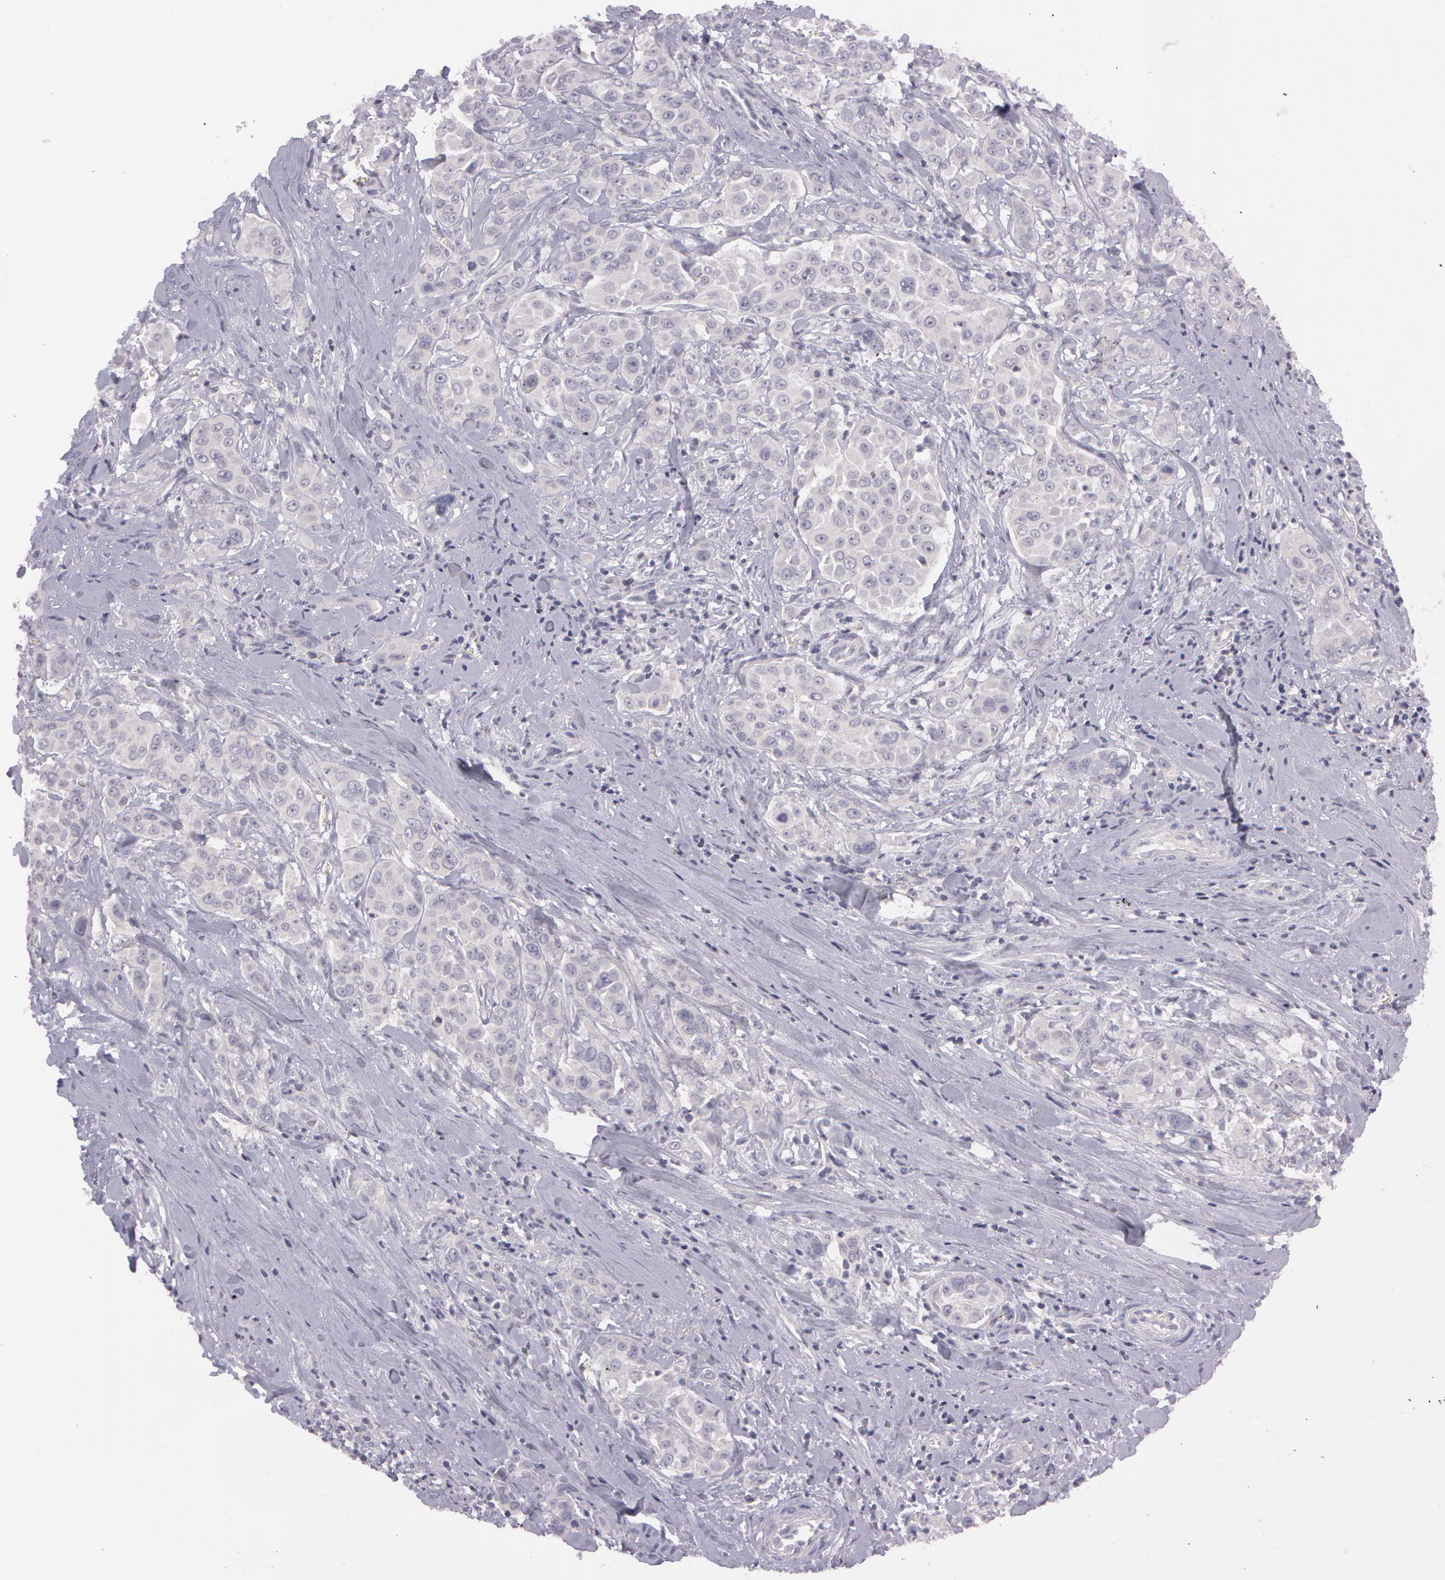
{"staining": {"intensity": "negative", "quantity": "none", "location": "none"}, "tissue": "pancreatic cancer", "cell_type": "Tumor cells", "image_type": "cancer", "snomed": [{"axis": "morphology", "description": "Adenocarcinoma, NOS"}, {"axis": "topography", "description": "Pancreas"}], "caption": "Immunohistochemistry of human adenocarcinoma (pancreatic) shows no staining in tumor cells.", "gene": "MXRA5", "patient": {"sex": "female", "age": 52}}